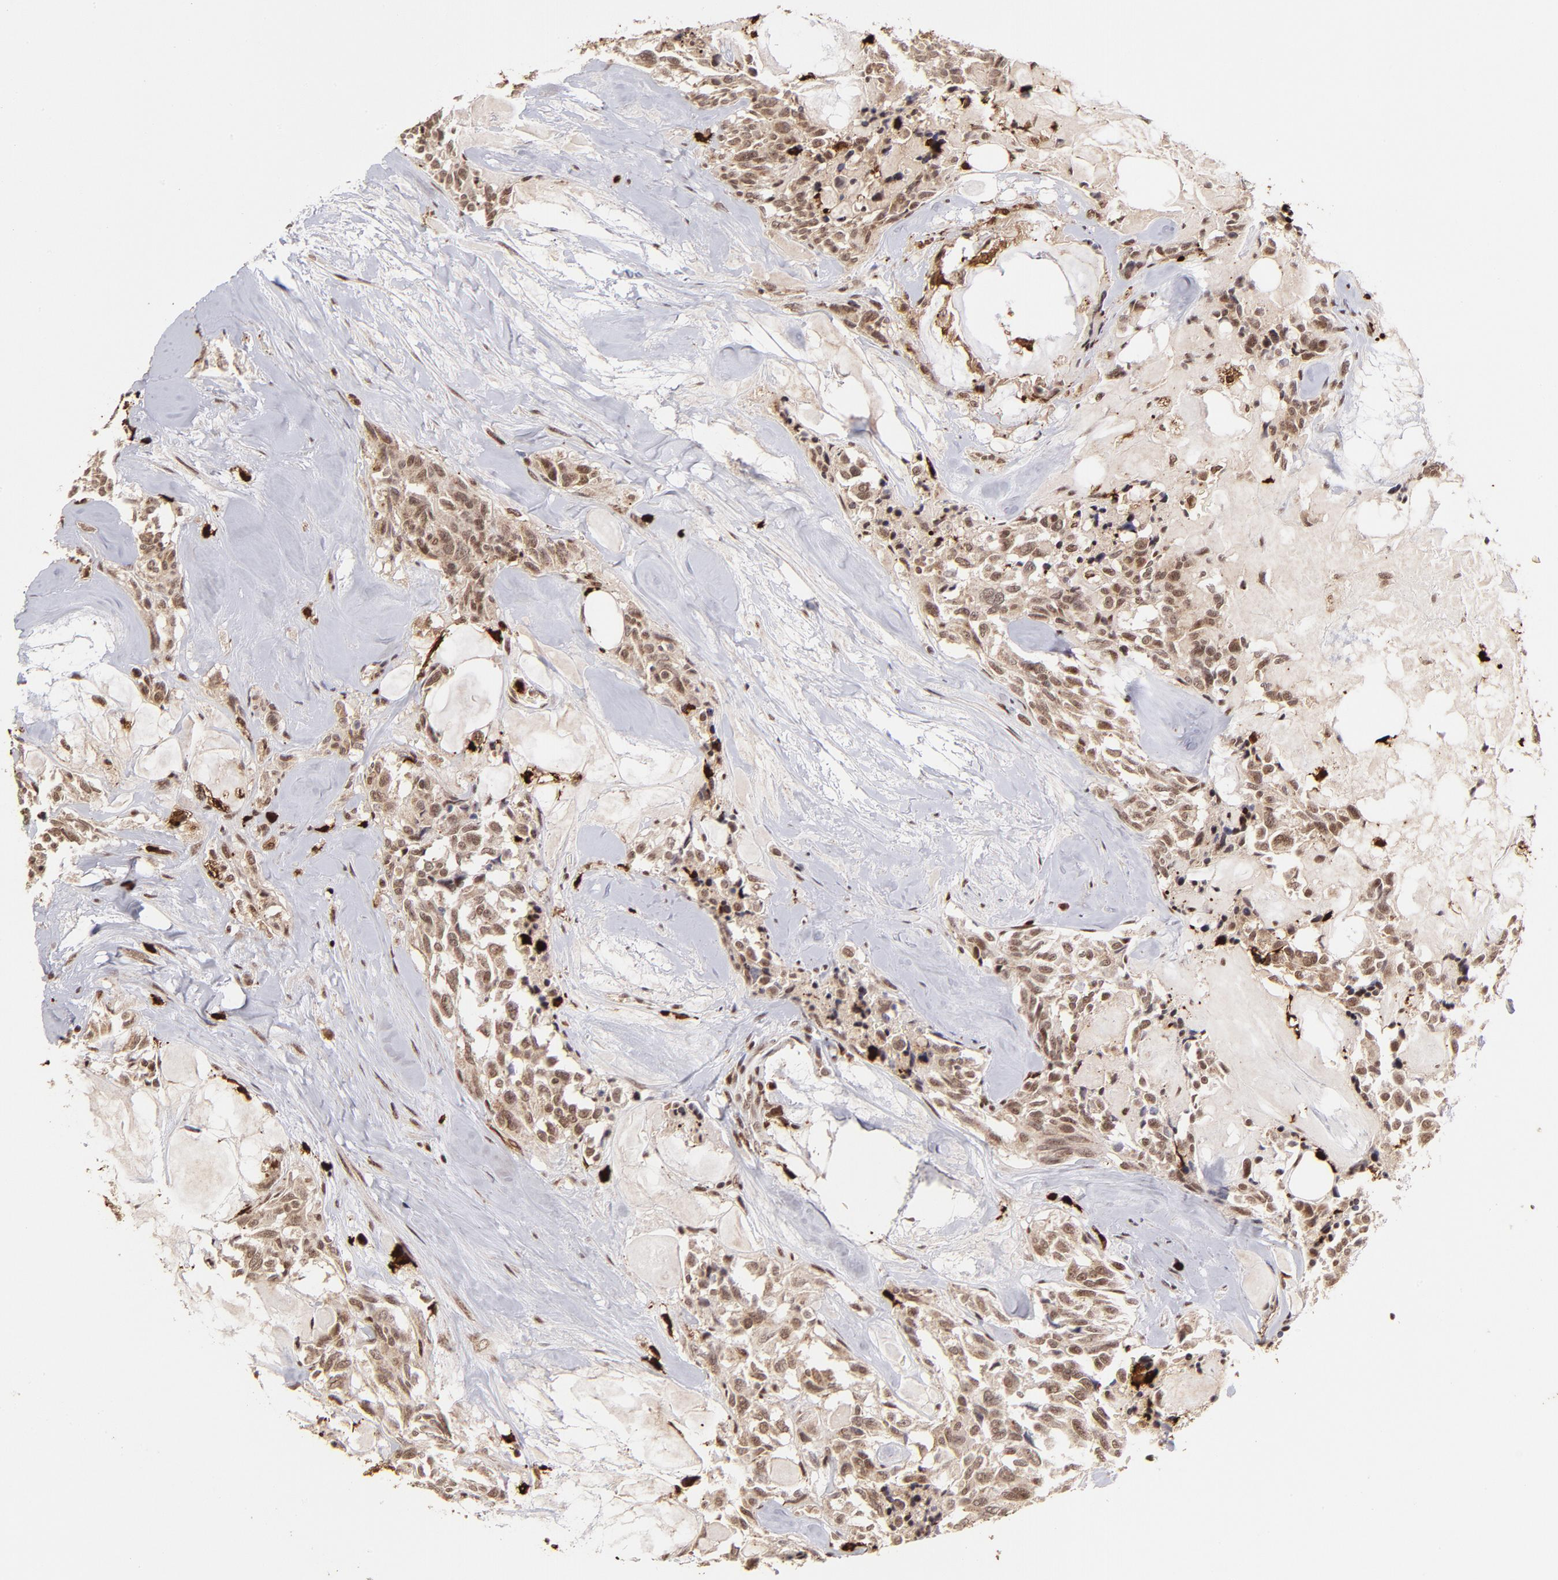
{"staining": {"intensity": "moderate", "quantity": ">75%", "location": "cytoplasmic/membranous,nuclear"}, "tissue": "thyroid cancer", "cell_type": "Tumor cells", "image_type": "cancer", "snomed": [{"axis": "morphology", "description": "Carcinoma, NOS"}, {"axis": "morphology", "description": "Carcinoid, malignant, NOS"}, {"axis": "topography", "description": "Thyroid gland"}], "caption": "A brown stain shows moderate cytoplasmic/membranous and nuclear positivity of a protein in human carcinoma (thyroid) tumor cells. (DAB = brown stain, brightfield microscopy at high magnification).", "gene": "ZFX", "patient": {"sex": "male", "age": 33}}